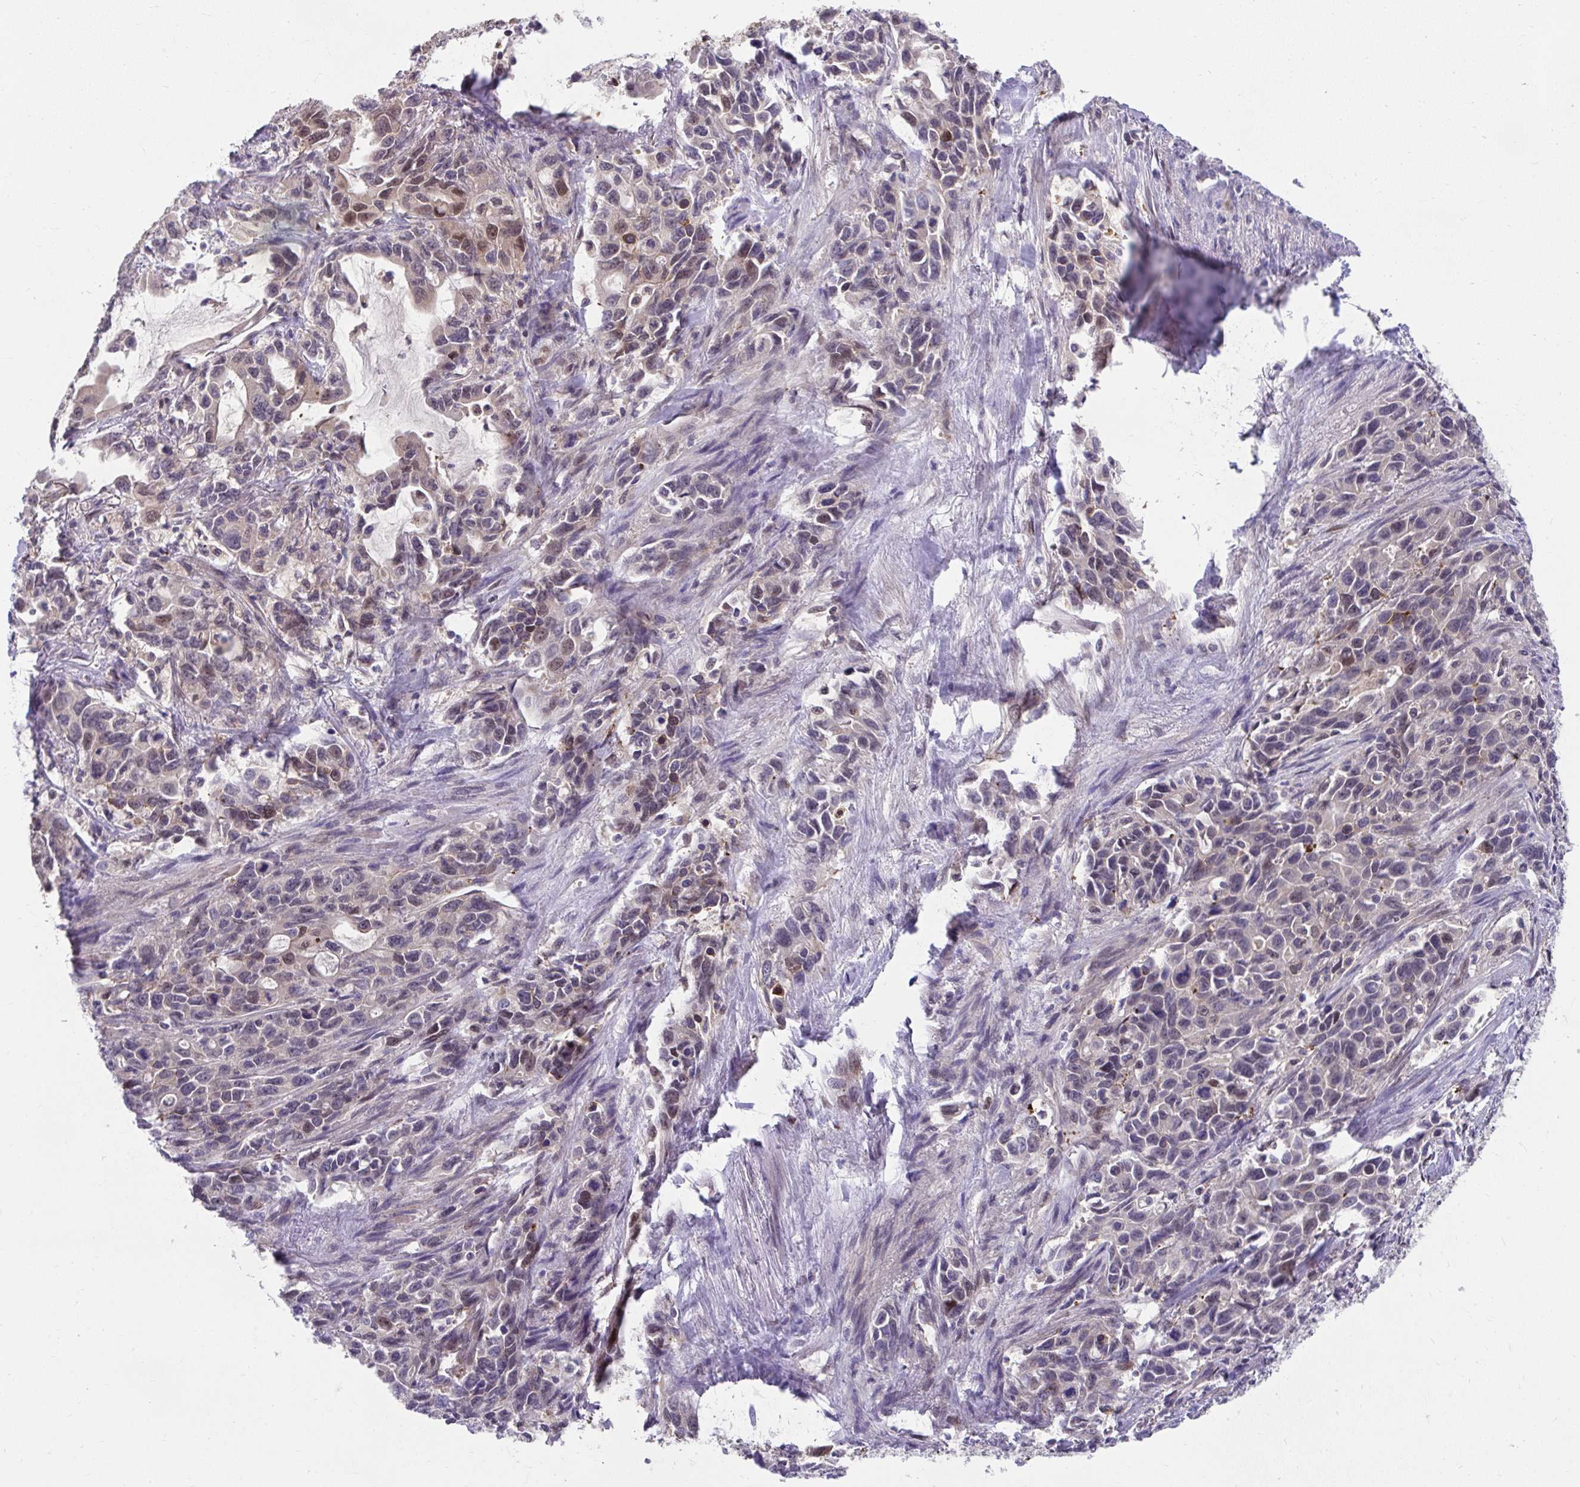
{"staining": {"intensity": "weak", "quantity": "25%-75%", "location": "cytoplasmic/membranous,nuclear"}, "tissue": "stomach cancer", "cell_type": "Tumor cells", "image_type": "cancer", "snomed": [{"axis": "morphology", "description": "Adenocarcinoma, NOS"}, {"axis": "topography", "description": "Stomach, upper"}], "caption": "Stomach cancer was stained to show a protein in brown. There is low levels of weak cytoplasmic/membranous and nuclear positivity in about 25%-75% of tumor cells. Using DAB (3,3'-diaminobenzidine) (brown) and hematoxylin (blue) stains, captured at high magnification using brightfield microscopy.", "gene": "PCDHB7", "patient": {"sex": "male", "age": 85}}